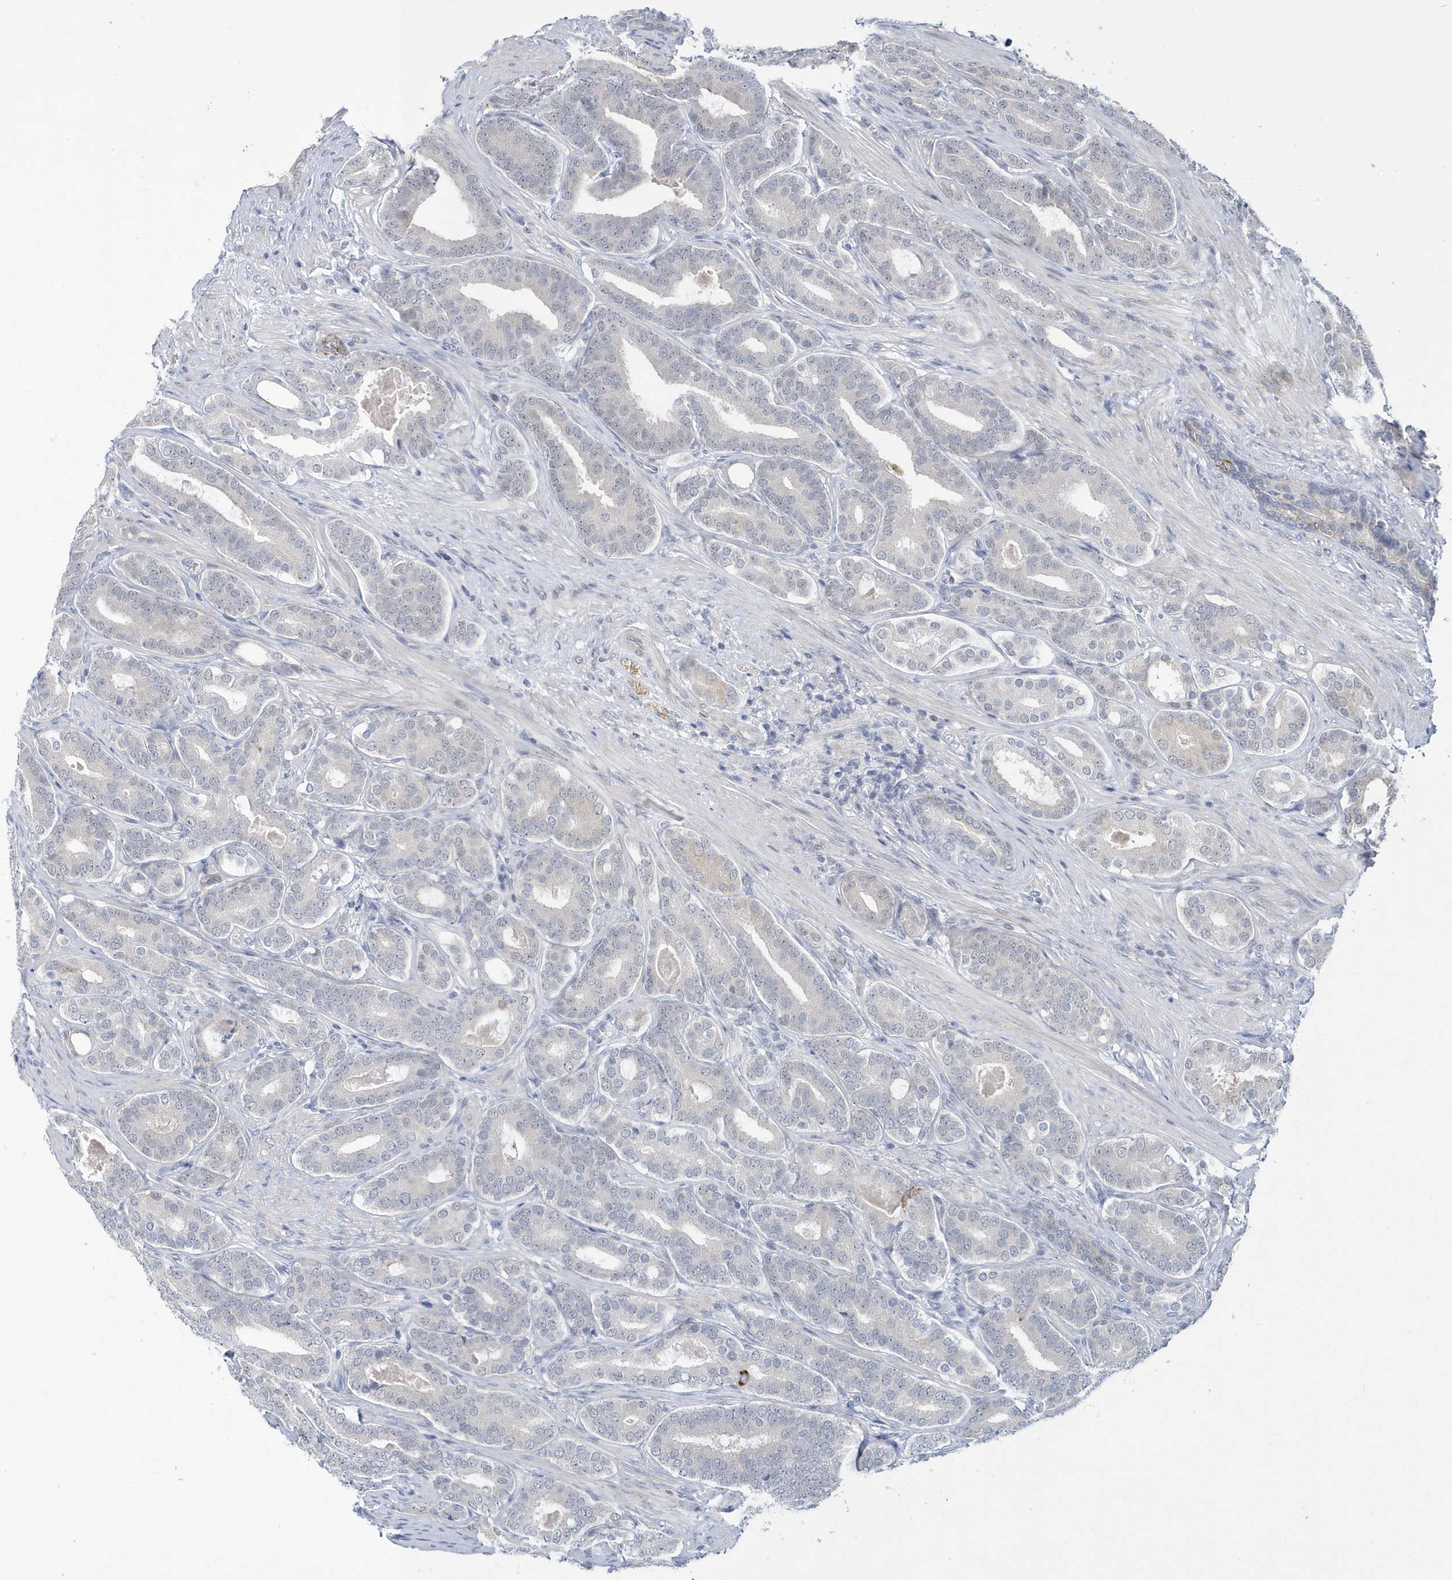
{"staining": {"intensity": "negative", "quantity": "none", "location": "none"}, "tissue": "prostate cancer", "cell_type": "Tumor cells", "image_type": "cancer", "snomed": [{"axis": "morphology", "description": "Adenocarcinoma, High grade"}, {"axis": "topography", "description": "Prostate"}], "caption": "IHC photomicrograph of neoplastic tissue: human prostate cancer (high-grade adenocarcinoma) stained with DAB (3,3'-diaminobenzidine) exhibits no significant protein positivity in tumor cells.", "gene": "ZNF654", "patient": {"sex": "male", "age": 60}}